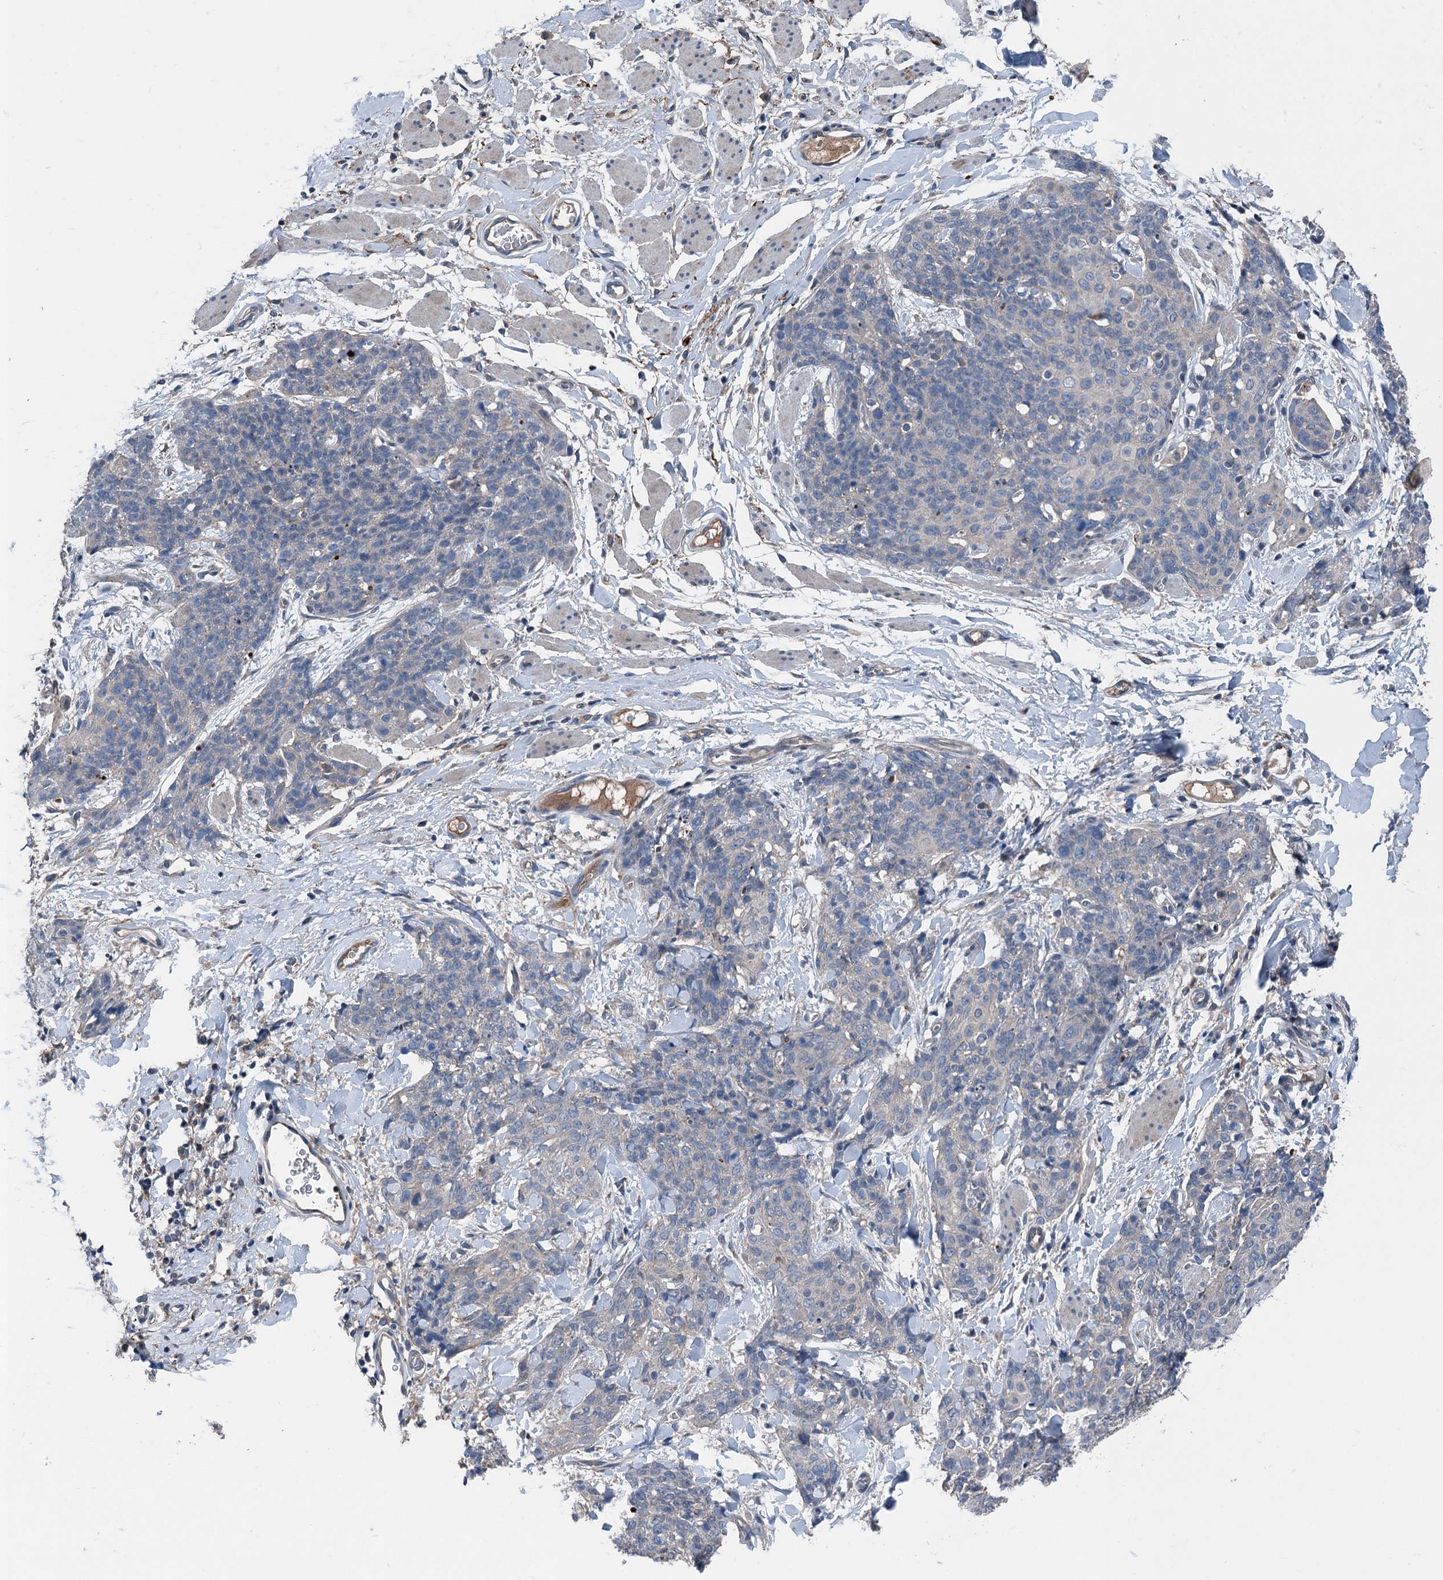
{"staining": {"intensity": "negative", "quantity": "none", "location": "none"}, "tissue": "skin cancer", "cell_type": "Tumor cells", "image_type": "cancer", "snomed": [{"axis": "morphology", "description": "Squamous cell carcinoma, NOS"}, {"axis": "topography", "description": "Skin"}, {"axis": "topography", "description": "Vulva"}], "caption": "IHC image of neoplastic tissue: squamous cell carcinoma (skin) stained with DAB demonstrates no significant protein positivity in tumor cells.", "gene": "SLC2A10", "patient": {"sex": "female", "age": 85}}